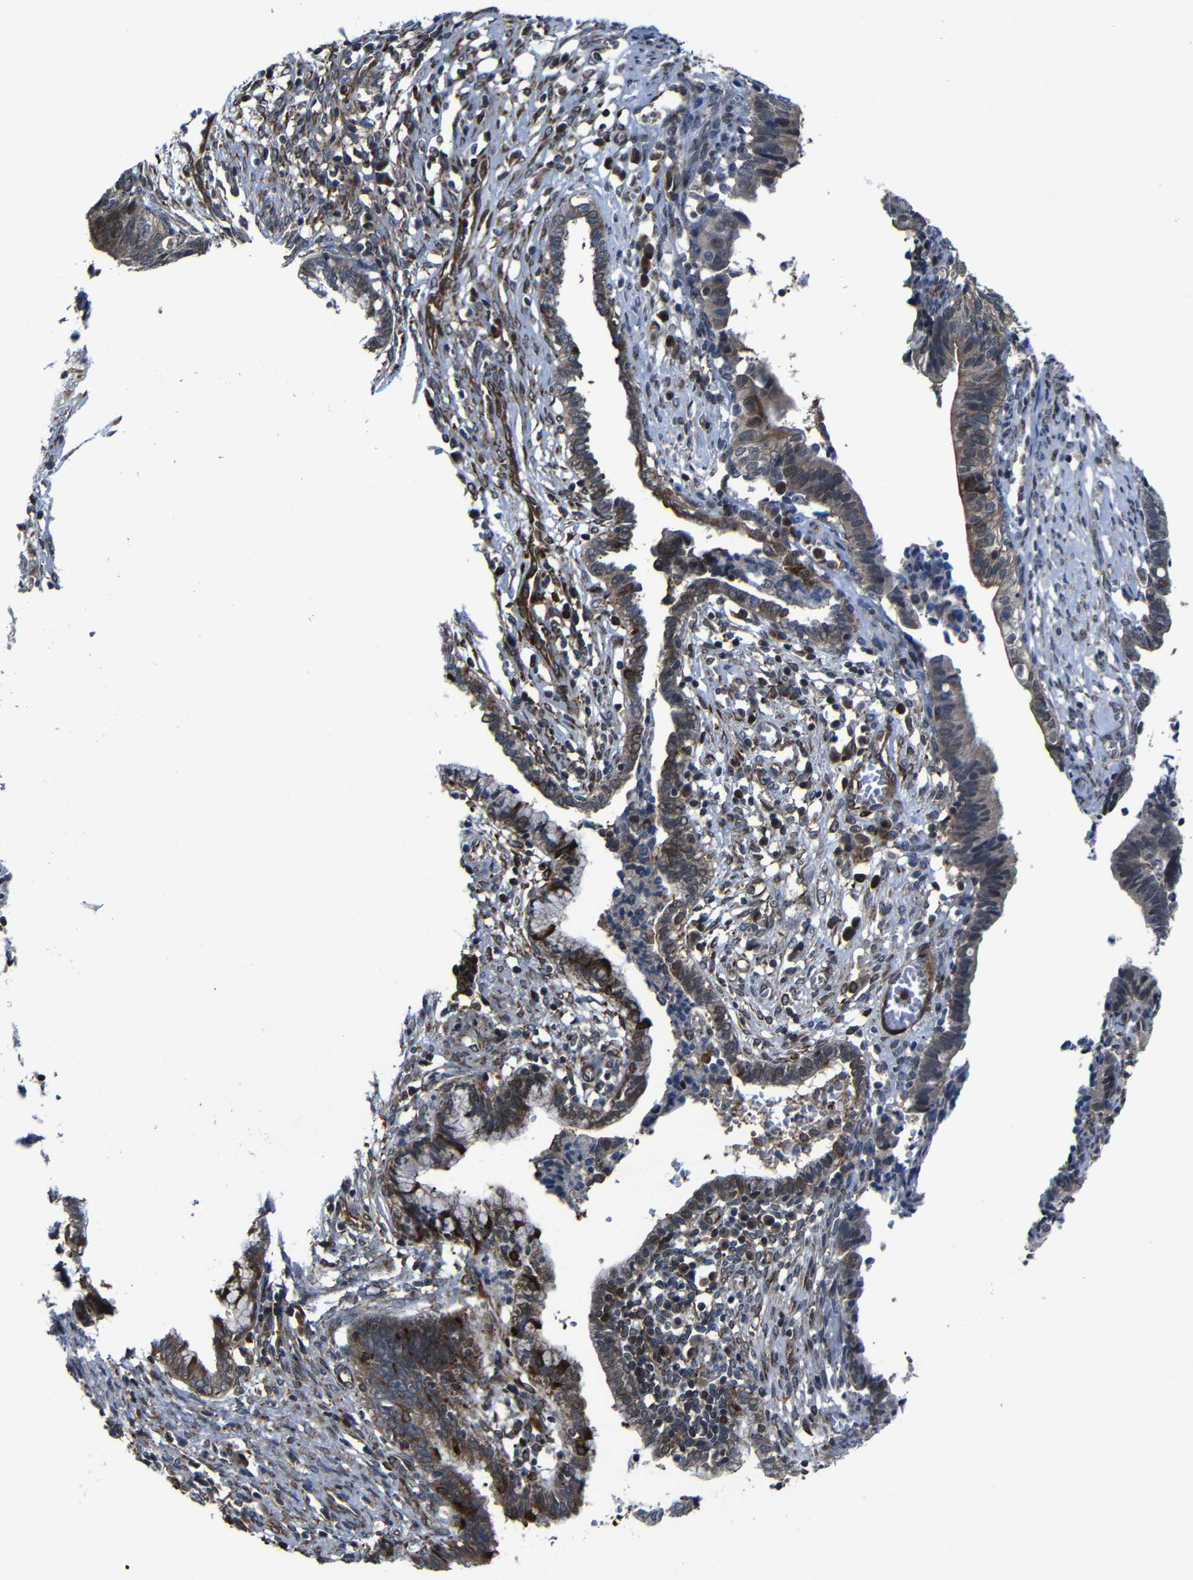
{"staining": {"intensity": "moderate", "quantity": ">75%", "location": "cytoplasmic/membranous"}, "tissue": "cervical cancer", "cell_type": "Tumor cells", "image_type": "cancer", "snomed": [{"axis": "morphology", "description": "Adenocarcinoma, NOS"}, {"axis": "topography", "description": "Cervix"}], "caption": "There is medium levels of moderate cytoplasmic/membranous expression in tumor cells of adenocarcinoma (cervical), as demonstrated by immunohistochemical staining (brown color).", "gene": "KIAA0513", "patient": {"sex": "female", "age": 44}}